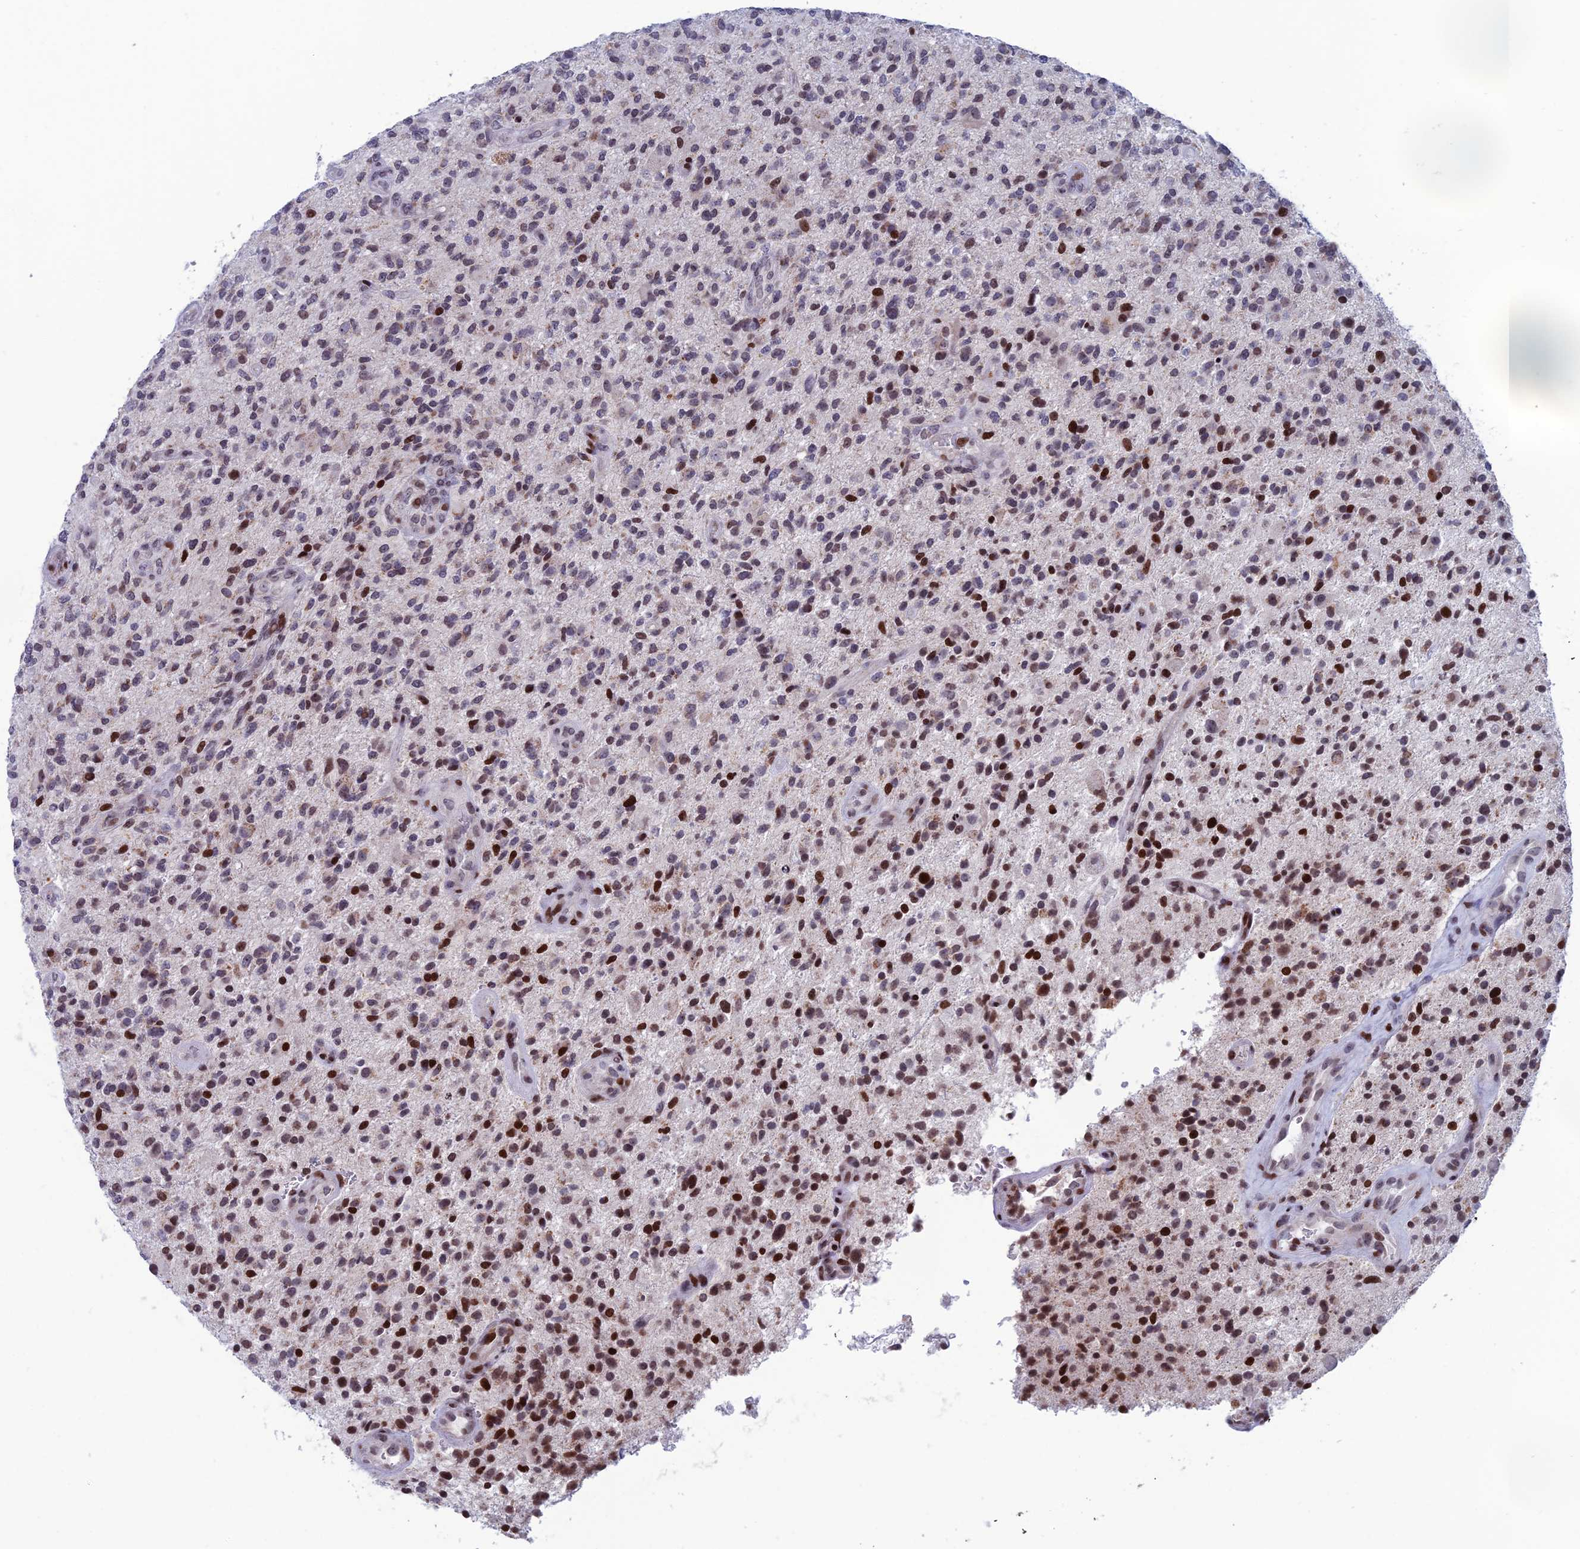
{"staining": {"intensity": "moderate", "quantity": "25%-75%", "location": "nuclear"}, "tissue": "glioma", "cell_type": "Tumor cells", "image_type": "cancer", "snomed": [{"axis": "morphology", "description": "Glioma, malignant, High grade"}, {"axis": "topography", "description": "Brain"}], "caption": "IHC staining of glioma, which shows medium levels of moderate nuclear positivity in about 25%-75% of tumor cells indicating moderate nuclear protein expression. The staining was performed using DAB (brown) for protein detection and nuclei were counterstained in hematoxylin (blue).", "gene": "AFF3", "patient": {"sex": "male", "age": 47}}